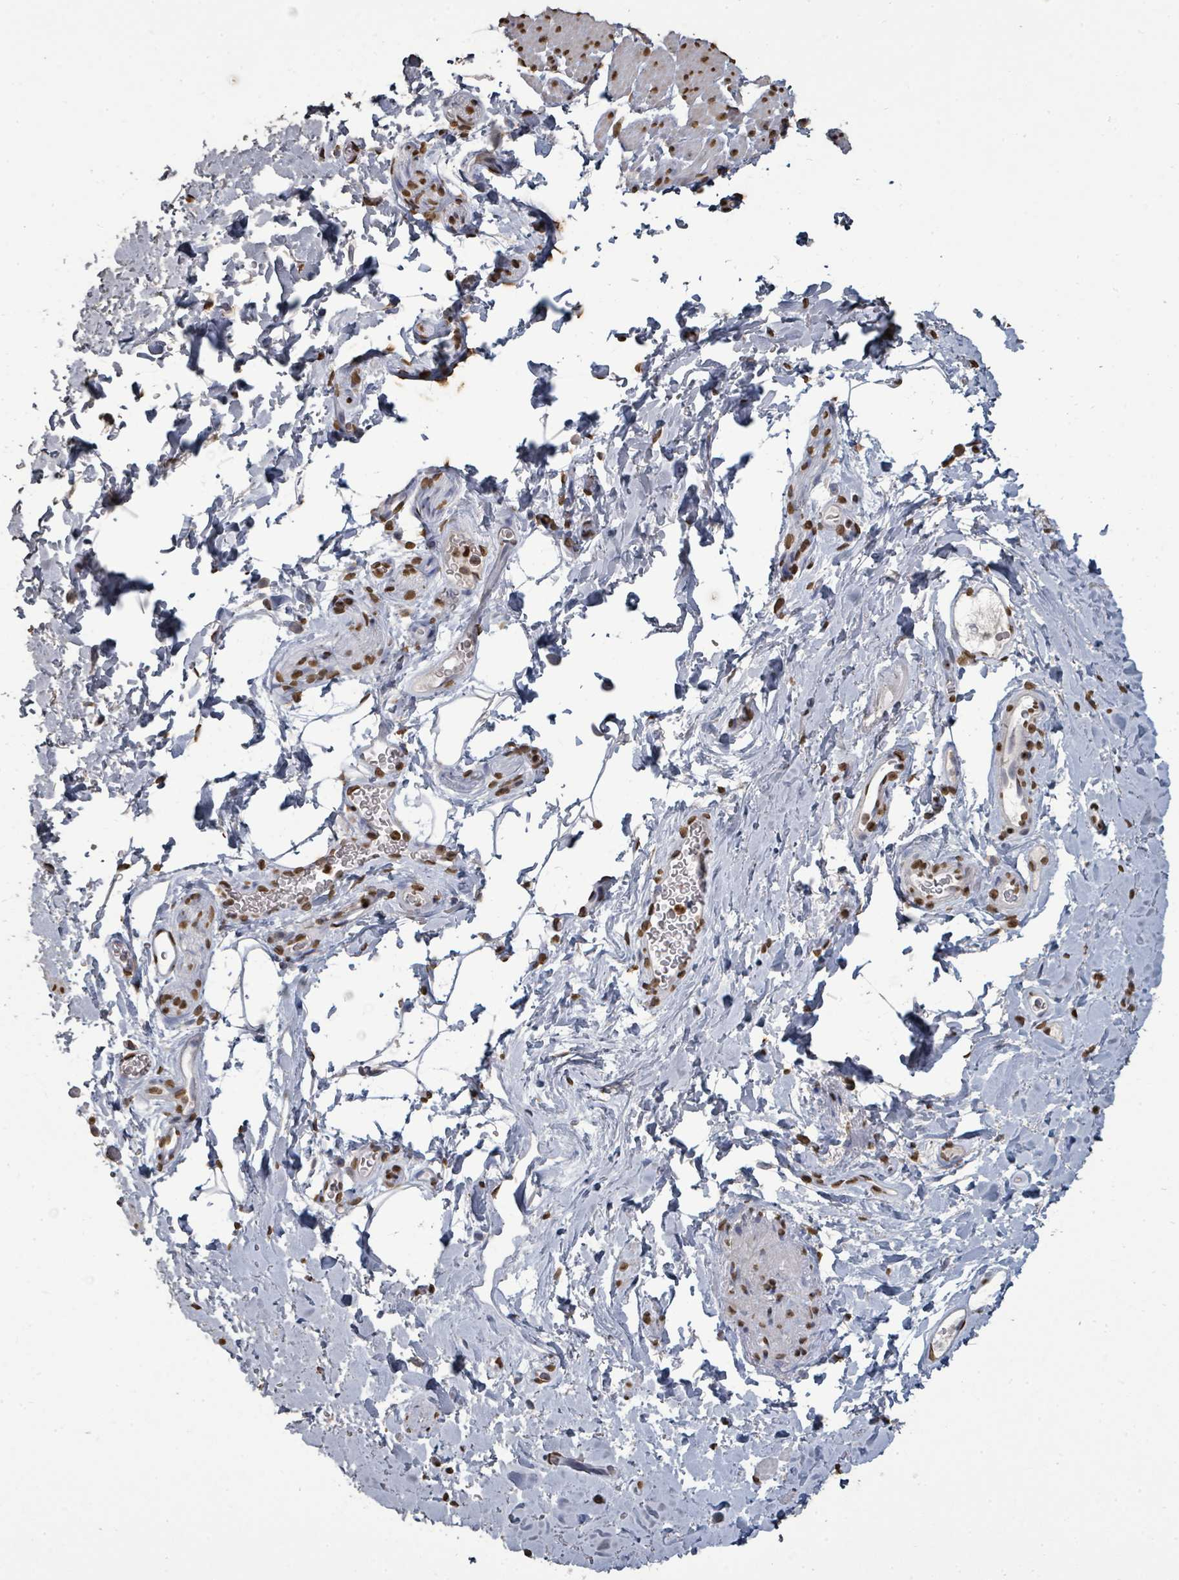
{"staining": {"intensity": "moderate", "quantity": "25%-75%", "location": "nuclear"}, "tissue": "smooth muscle", "cell_type": "Smooth muscle cells", "image_type": "normal", "snomed": [{"axis": "morphology", "description": "Normal tissue, NOS"}, {"axis": "topography", "description": "Smooth muscle"}, {"axis": "topography", "description": "Peripheral nerve tissue"}], "caption": "Smooth muscle stained with immunohistochemistry (IHC) reveals moderate nuclear positivity in about 25%-75% of smooth muscle cells. The protein is shown in brown color, while the nuclei are stained blue.", "gene": "MRPS12", "patient": {"sex": "male", "age": 69}}